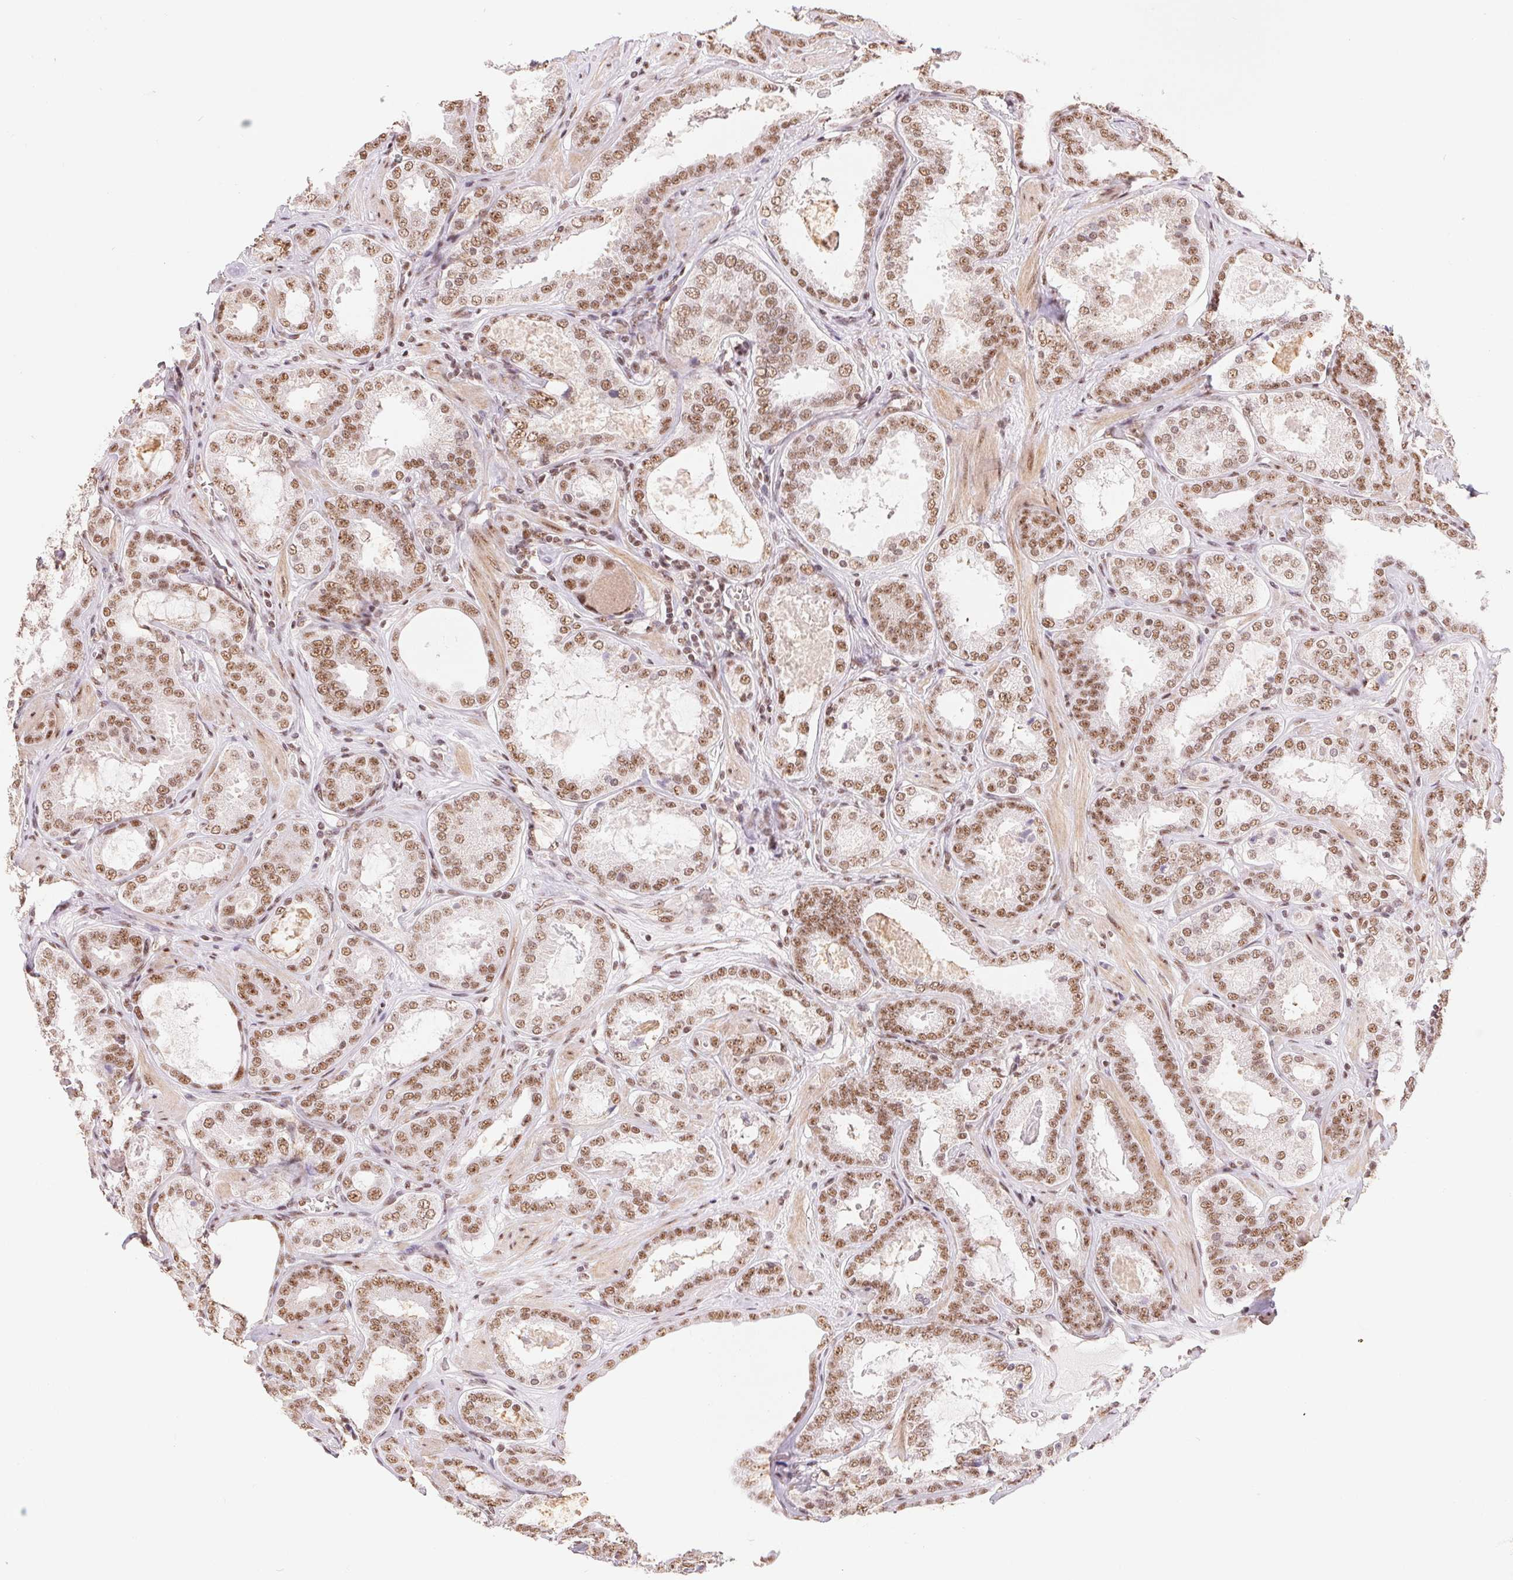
{"staining": {"intensity": "moderate", "quantity": ">75%", "location": "nuclear"}, "tissue": "prostate cancer", "cell_type": "Tumor cells", "image_type": "cancer", "snomed": [{"axis": "morphology", "description": "Adenocarcinoma, High grade"}, {"axis": "topography", "description": "Prostate"}], "caption": "DAB (3,3'-diaminobenzidine) immunohistochemical staining of prostate high-grade adenocarcinoma demonstrates moderate nuclear protein expression in approximately >75% of tumor cells.", "gene": "SREK1", "patient": {"sex": "male", "age": 63}}